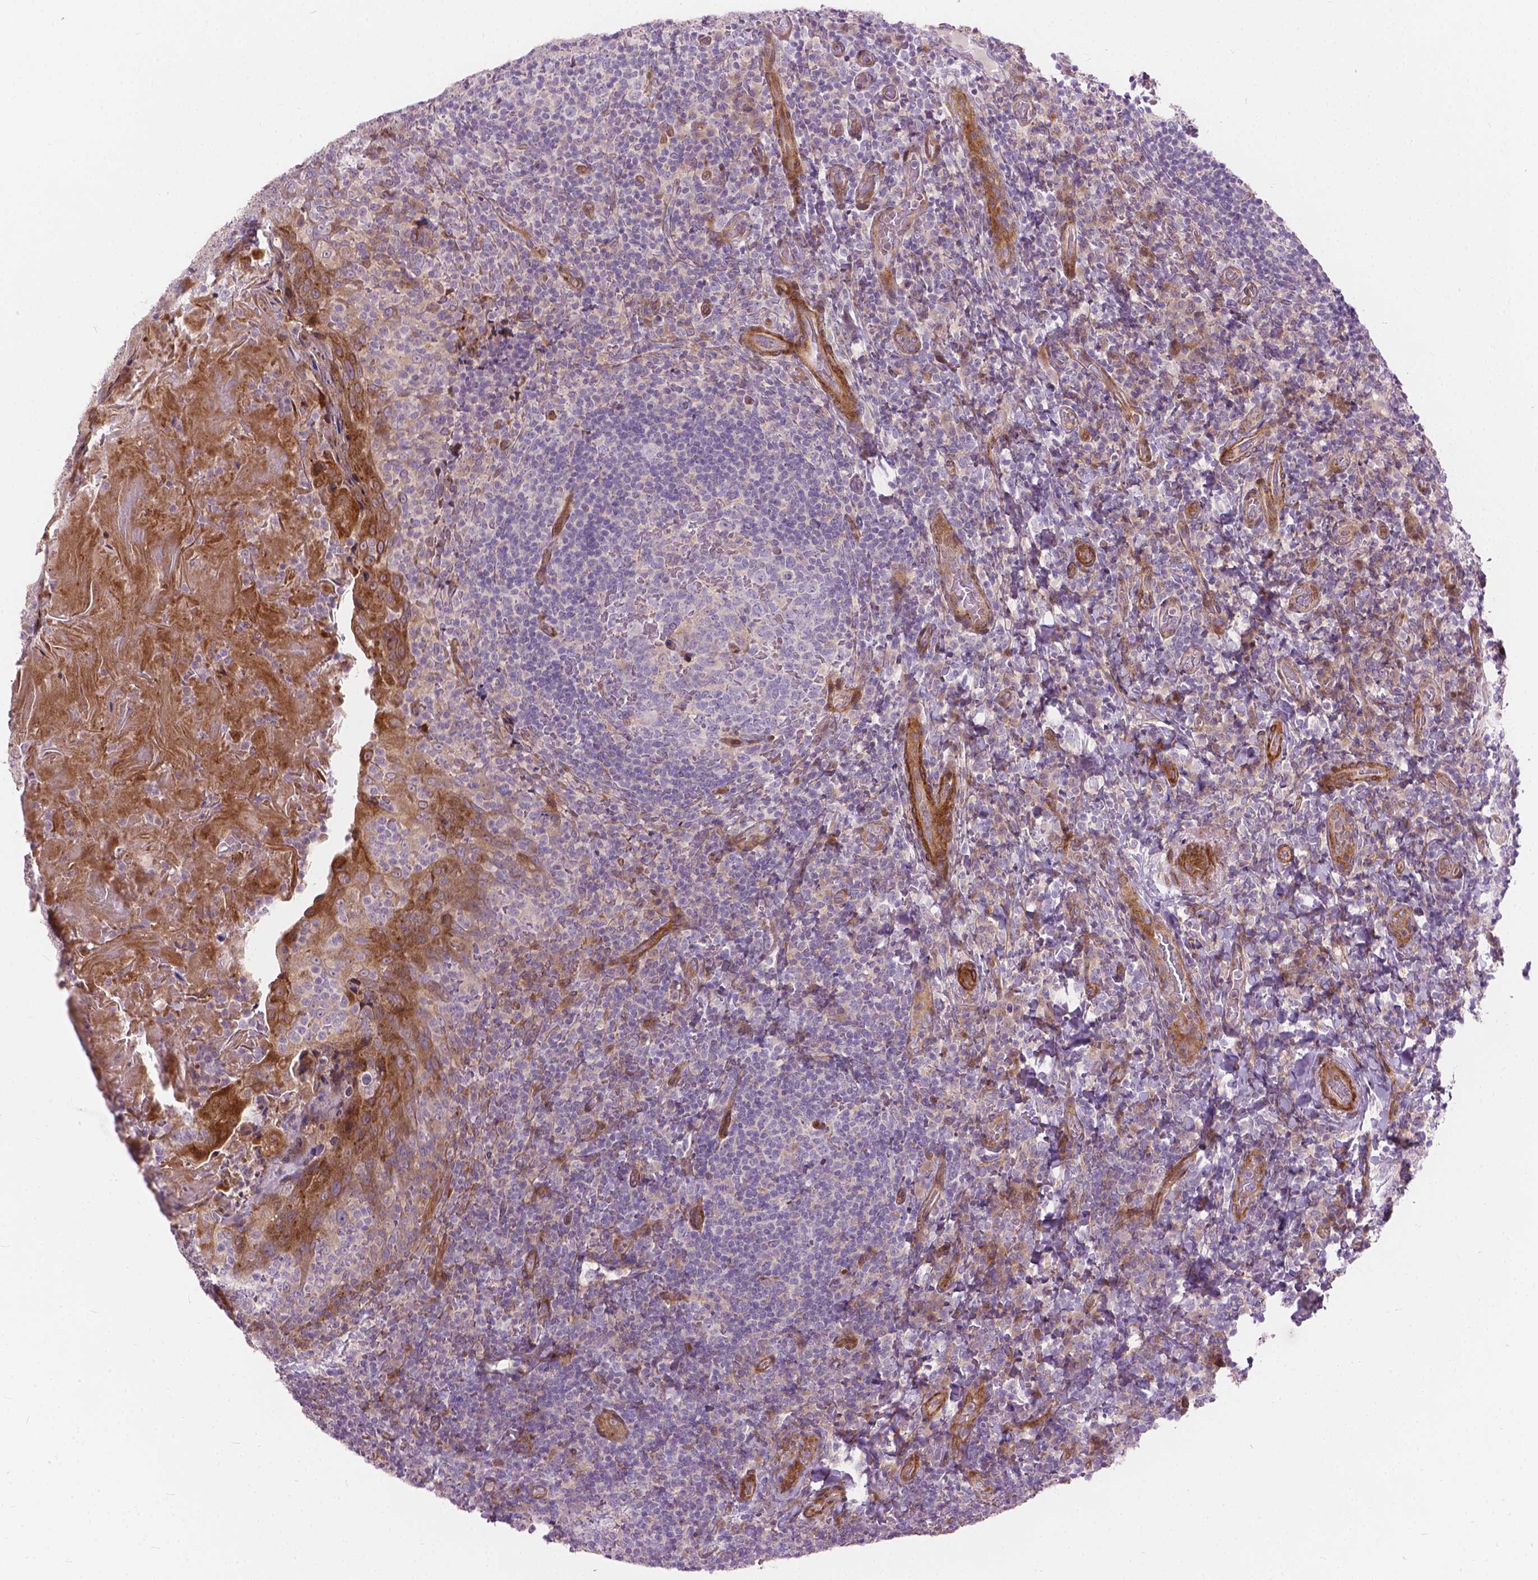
{"staining": {"intensity": "negative", "quantity": "none", "location": "none"}, "tissue": "tonsil", "cell_type": "Germinal center cells", "image_type": "normal", "snomed": [{"axis": "morphology", "description": "Normal tissue, NOS"}, {"axis": "topography", "description": "Tonsil"}], "caption": "Immunohistochemical staining of benign human tonsil shows no significant expression in germinal center cells. (DAB (3,3'-diaminobenzidine) immunohistochemistry visualized using brightfield microscopy, high magnification).", "gene": "MORN1", "patient": {"sex": "male", "age": 17}}